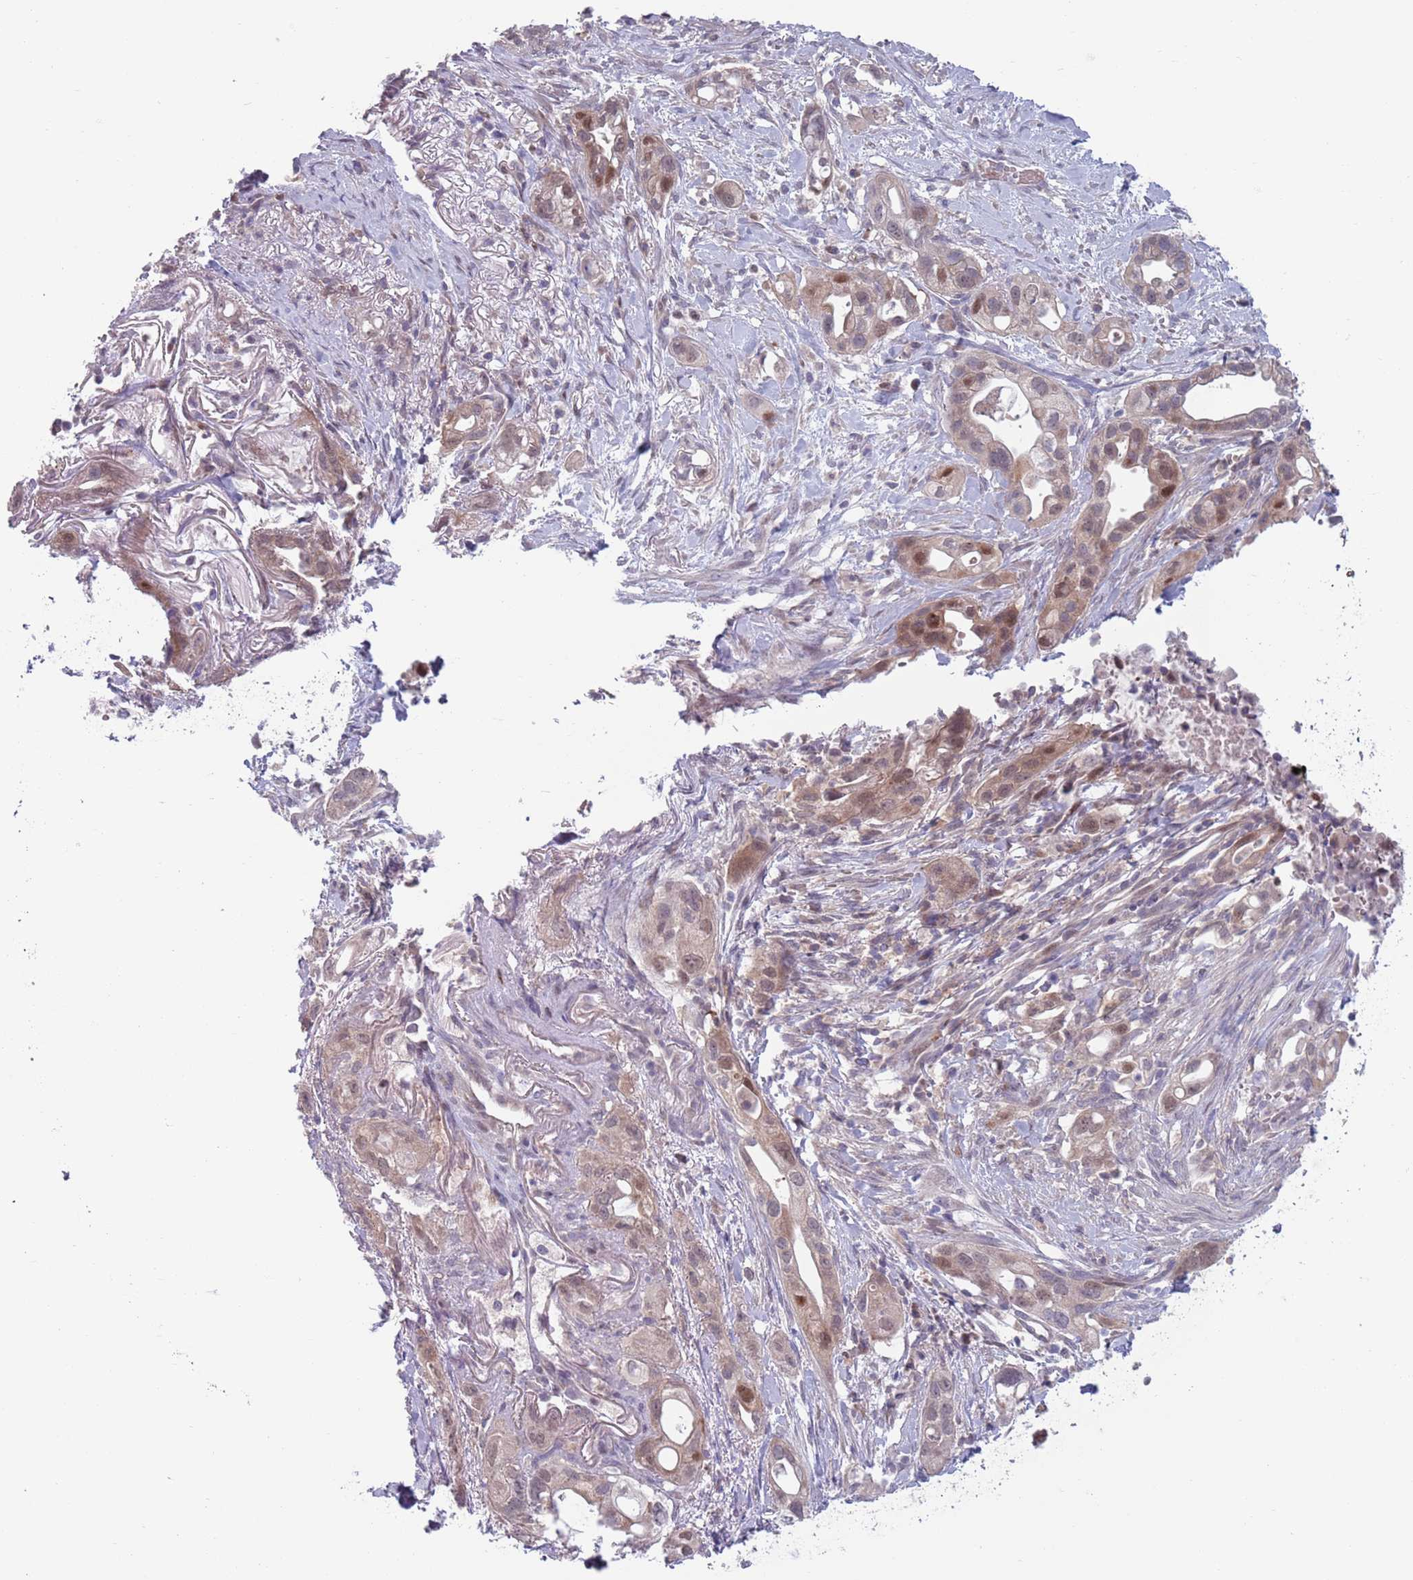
{"staining": {"intensity": "weak", "quantity": "25%-75%", "location": "cytoplasmic/membranous,nuclear"}, "tissue": "pancreatic cancer", "cell_type": "Tumor cells", "image_type": "cancer", "snomed": [{"axis": "morphology", "description": "Adenocarcinoma, NOS"}, {"axis": "topography", "description": "Pancreas"}], "caption": "Immunohistochemistry (IHC) (DAB (3,3'-diaminobenzidine)) staining of human adenocarcinoma (pancreatic) reveals weak cytoplasmic/membranous and nuclear protein staining in about 25%-75% of tumor cells.", "gene": "CLNS1A", "patient": {"sex": "male", "age": 44}}